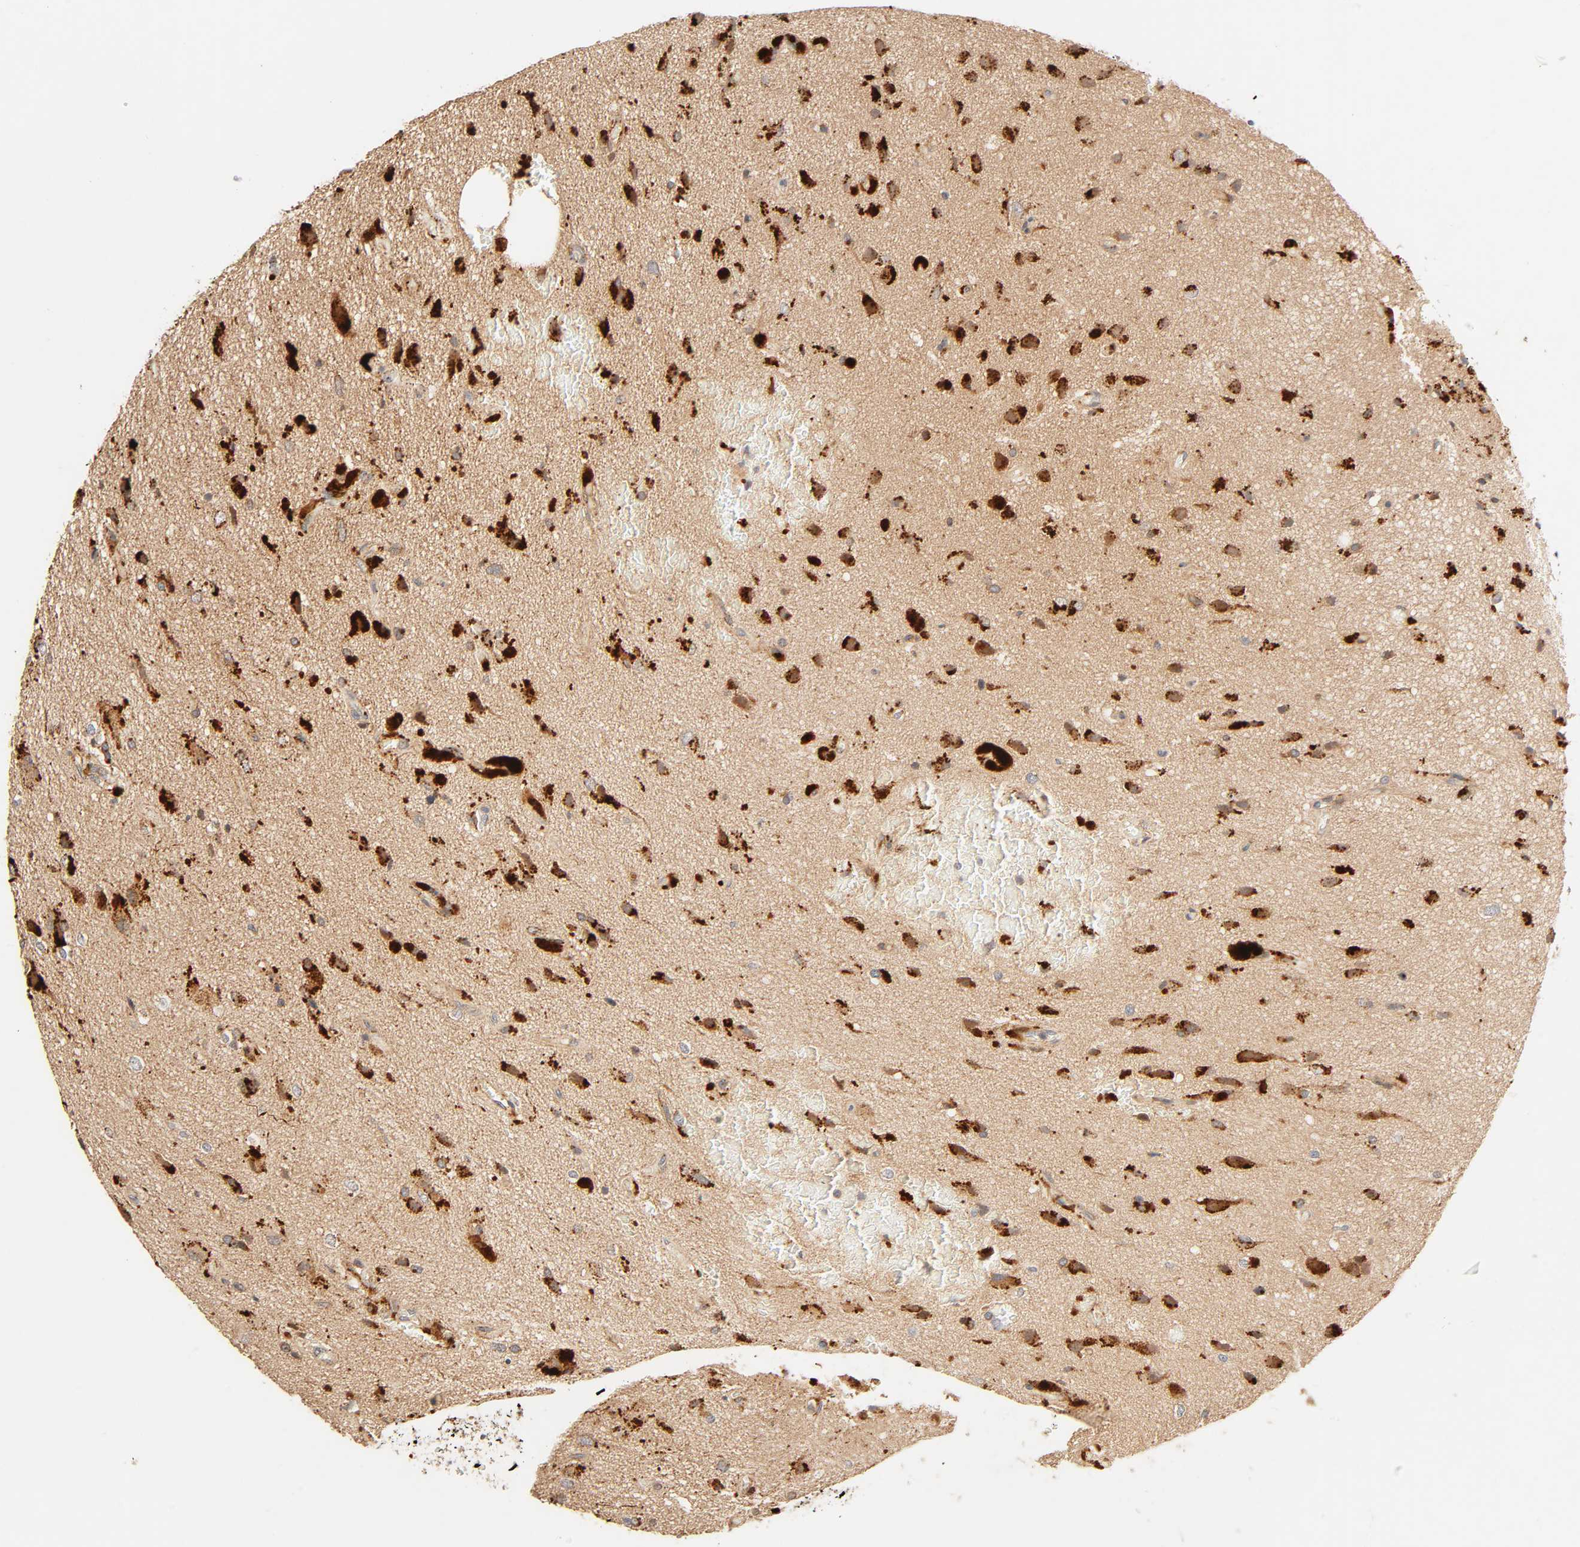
{"staining": {"intensity": "strong", "quantity": ">75%", "location": "cytoplasmic/membranous"}, "tissue": "glioma", "cell_type": "Tumor cells", "image_type": "cancer", "snomed": [{"axis": "morphology", "description": "Glioma, malignant, High grade"}, {"axis": "topography", "description": "Brain"}], "caption": "Malignant glioma (high-grade) tissue displays strong cytoplasmic/membranous staining in about >75% of tumor cells, visualized by immunohistochemistry. (DAB IHC, brown staining for protein, blue staining for nuclei).", "gene": "MAPK6", "patient": {"sex": "male", "age": 47}}